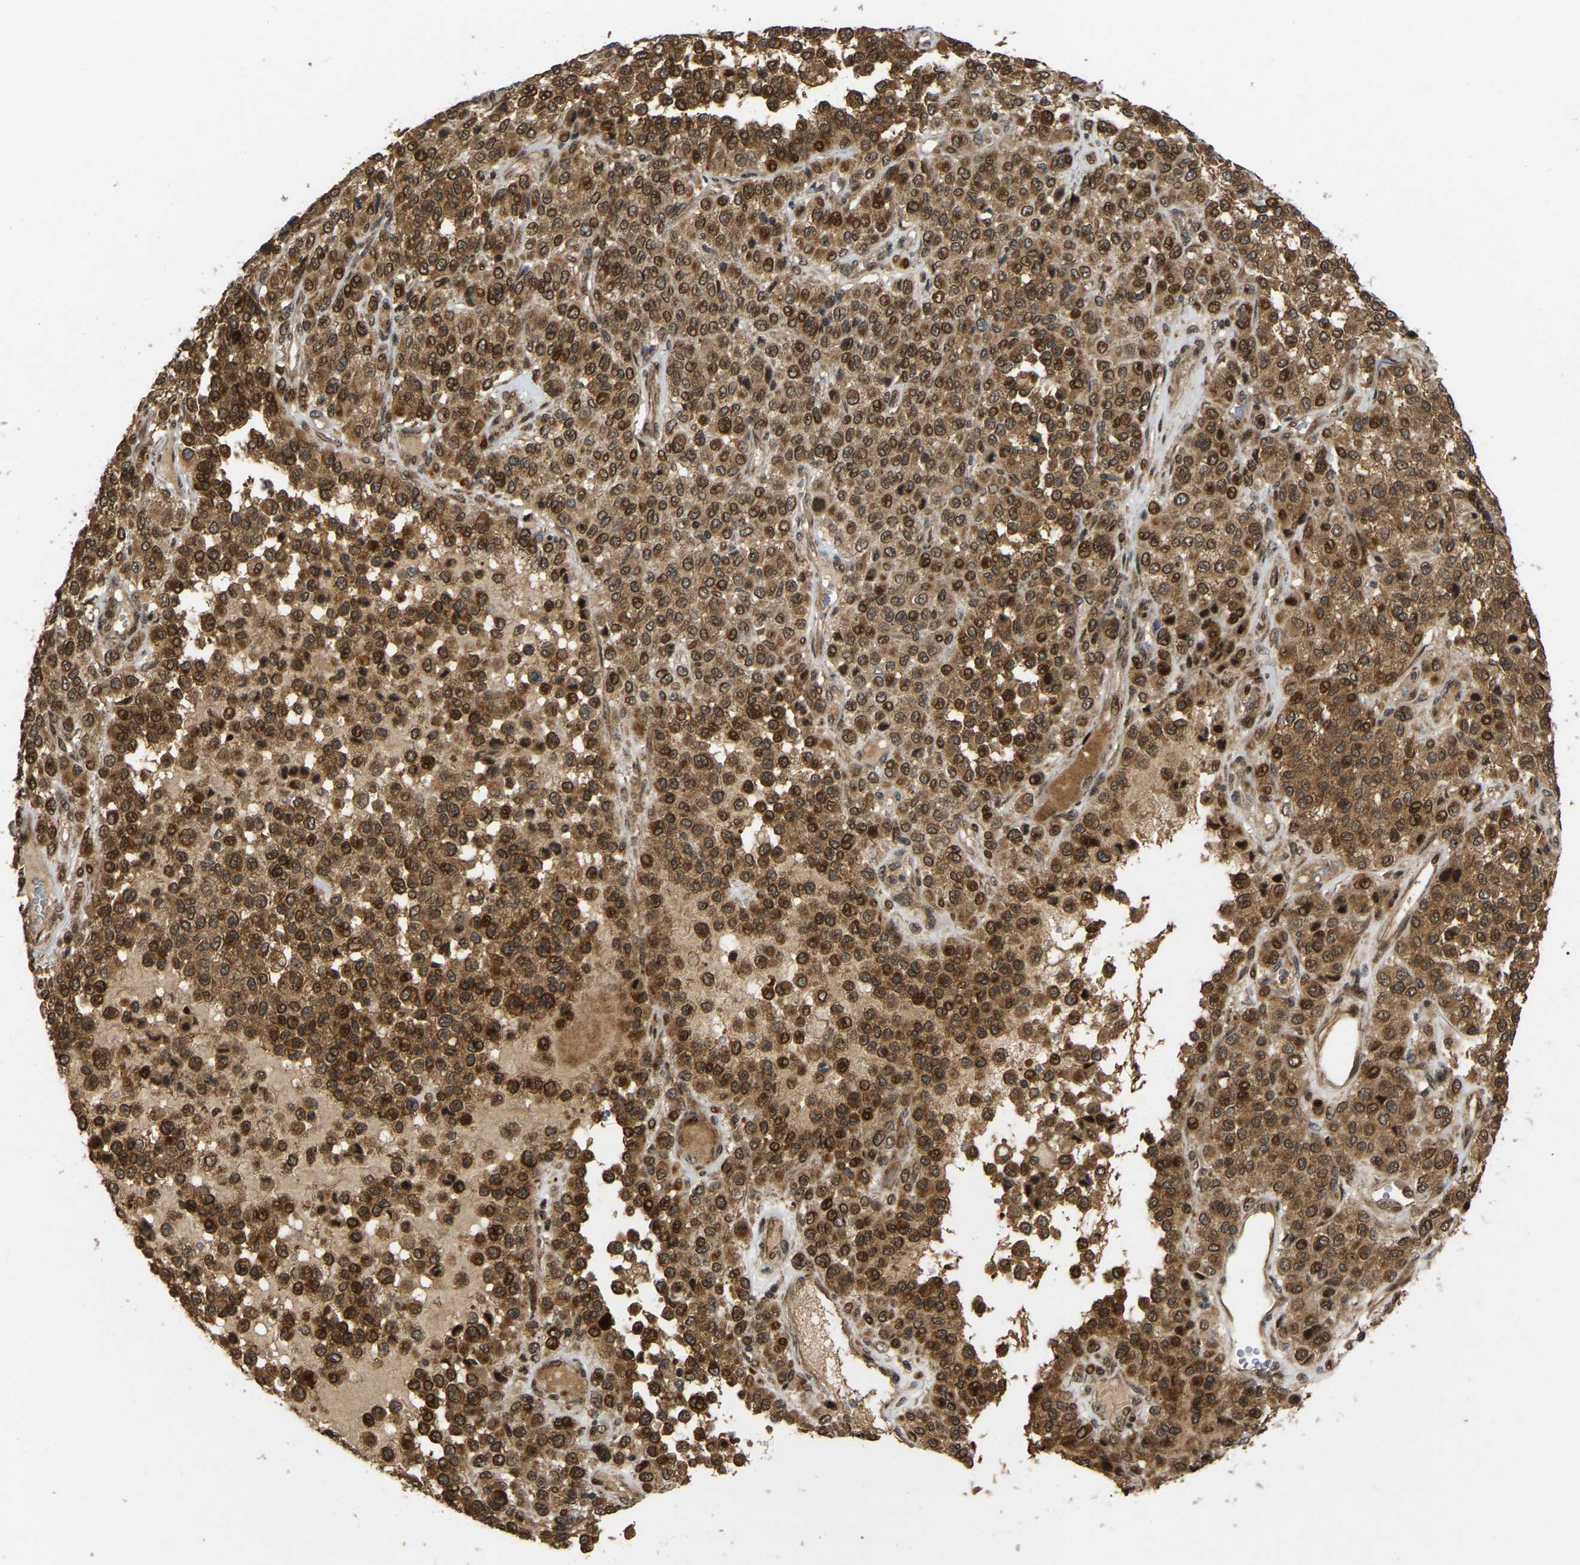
{"staining": {"intensity": "strong", "quantity": ">75%", "location": "cytoplasmic/membranous,nuclear"}, "tissue": "melanoma", "cell_type": "Tumor cells", "image_type": "cancer", "snomed": [{"axis": "morphology", "description": "Malignant melanoma, Metastatic site"}, {"axis": "topography", "description": "Pancreas"}], "caption": "An image showing strong cytoplasmic/membranous and nuclear positivity in approximately >75% of tumor cells in malignant melanoma (metastatic site), as visualized by brown immunohistochemical staining.", "gene": "KIAA1549", "patient": {"sex": "female", "age": 30}}